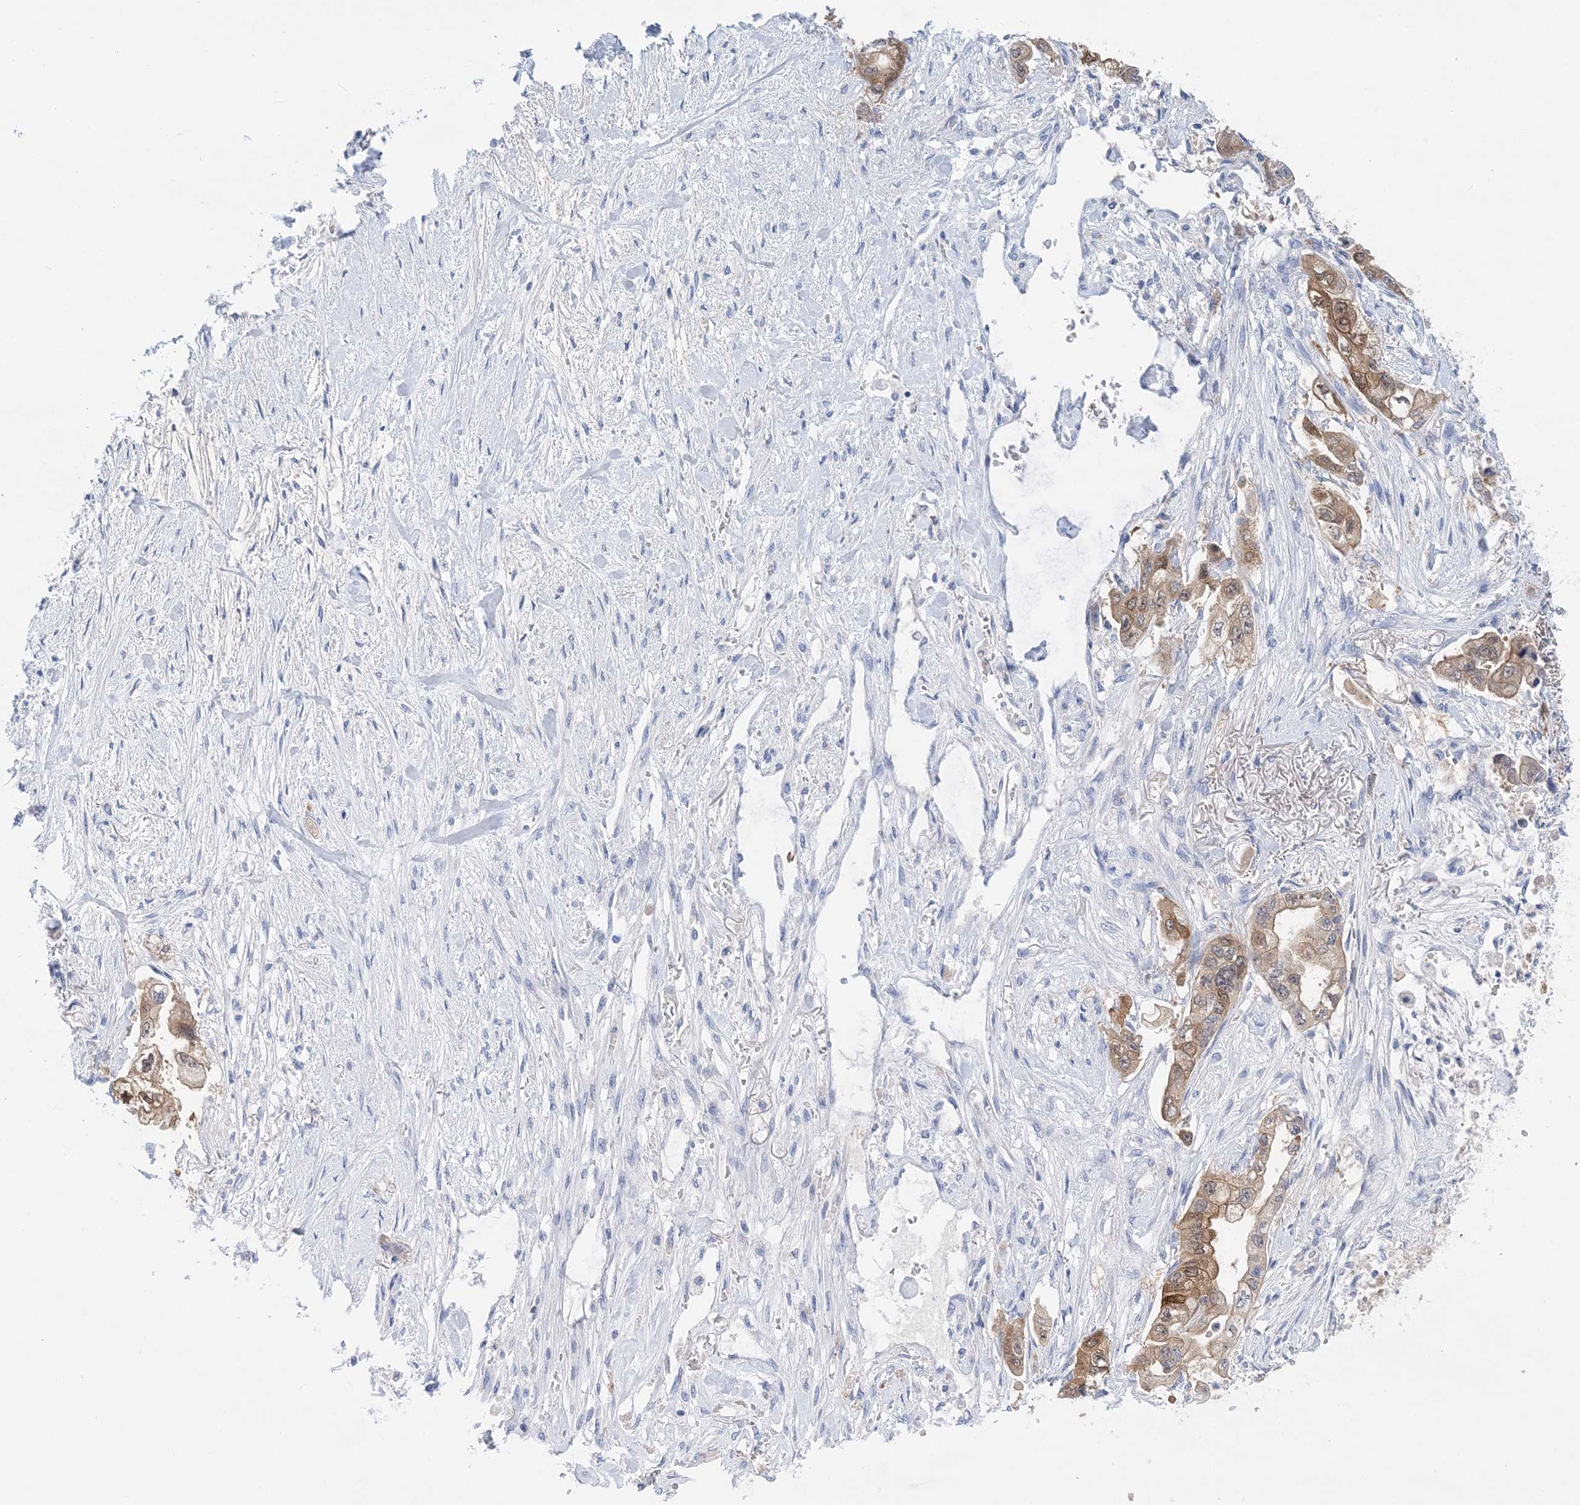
{"staining": {"intensity": "moderate", "quantity": ">75%", "location": "cytoplasmic/membranous,nuclear"}, "tissue": "stomach cancer", "cell_type": "Tumor cells", "image_type": "cancer", "snomed": [{"axis": "morphology", "description": "Adenocarcinoma, NOS"}, {"axis": "topography", "description": "Stomach"}], "caption": "Immunohistochemistry (IHC) histopathology image of adenocarcinoma (stomach) stained for a protein (brown), which demonstrates medium levels of moderate cytoplasmic/membranous and nuclear positivity in approximately >75% of tumor cells.", "gene": "SH3YL1", "patient": {"sex": "male", "age": 62}}